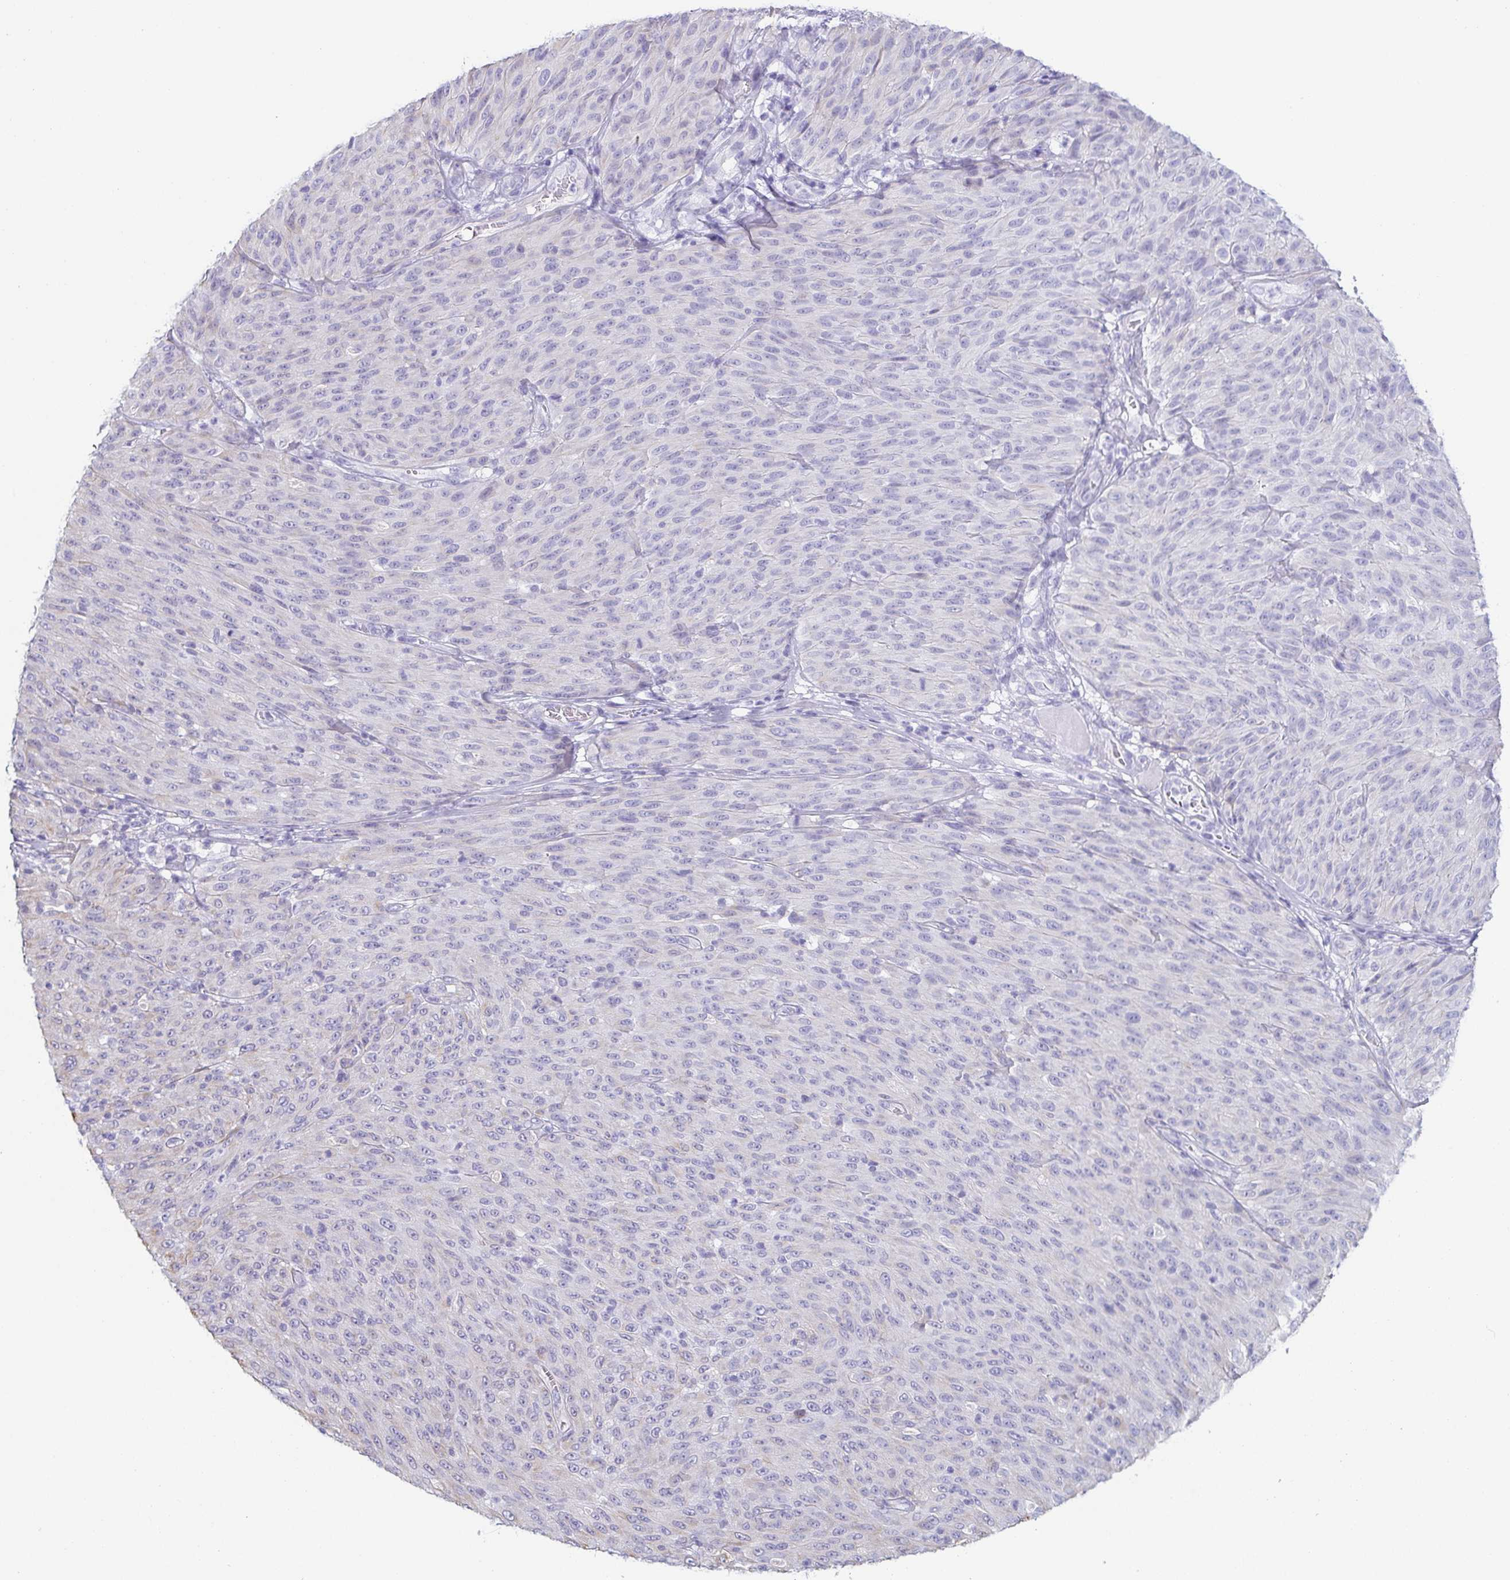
{"staining": {"intensity": "negative", "quantity": "none", "location": "none"}, "tissue": "melanoma", "cell_type": "Tumor cells", "image_type": "cancer", "snomed": [{"axis": "morphology", "description": "Malignant melanoma, NOS"}, {"axis": "topography", "description": "Skin"}], "caption": "This is a image of immunohistochemistry staining of malignant melanoma, which shows no staining in tumor cells.", "gene": "PRR27", "patient": {"sex": "male", "age": 85}}